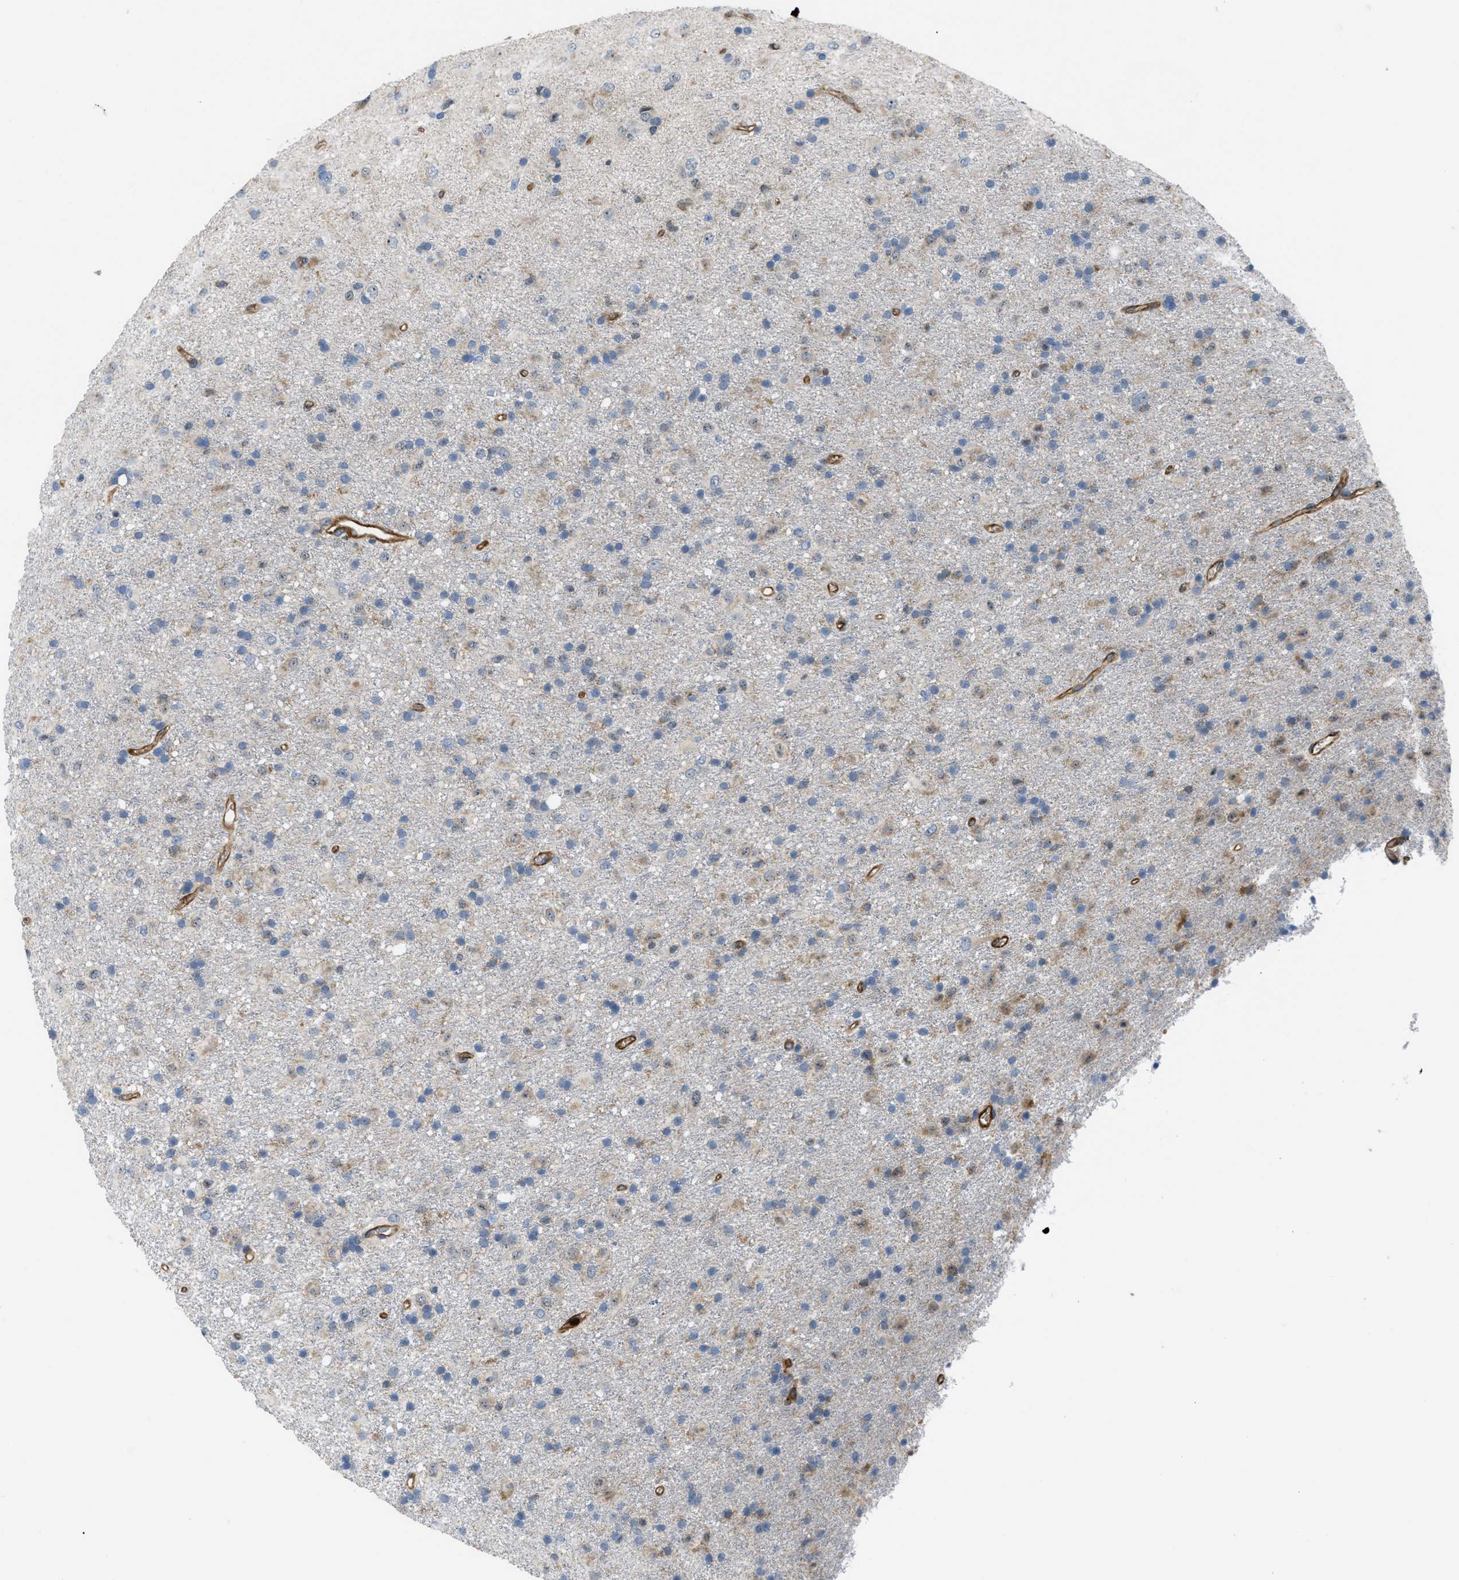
{"staining": {"intensity": "weak", "quantity": "25%-75%", "location": "cytoplasmic/membranous"}, "tissue": "glioma", "cell_type": "Tumor cells", "image_type": "cancer", "snomed": [{"axis": "morphology", "description": "Glioma, malignant, Low grade"}, {"axis": "topography", "description": "Brain"}], "caption": "Malignant low-grade glioma stained with DAB (3,3'-diaminobenzidine) immunohistochemistry exhibits low levels of weak cytoplasmic/membranous staining in about 25%-75% of tumor cells.", "gene": "ATP2A3", "patient": {"sex": "male", "age": 65}}